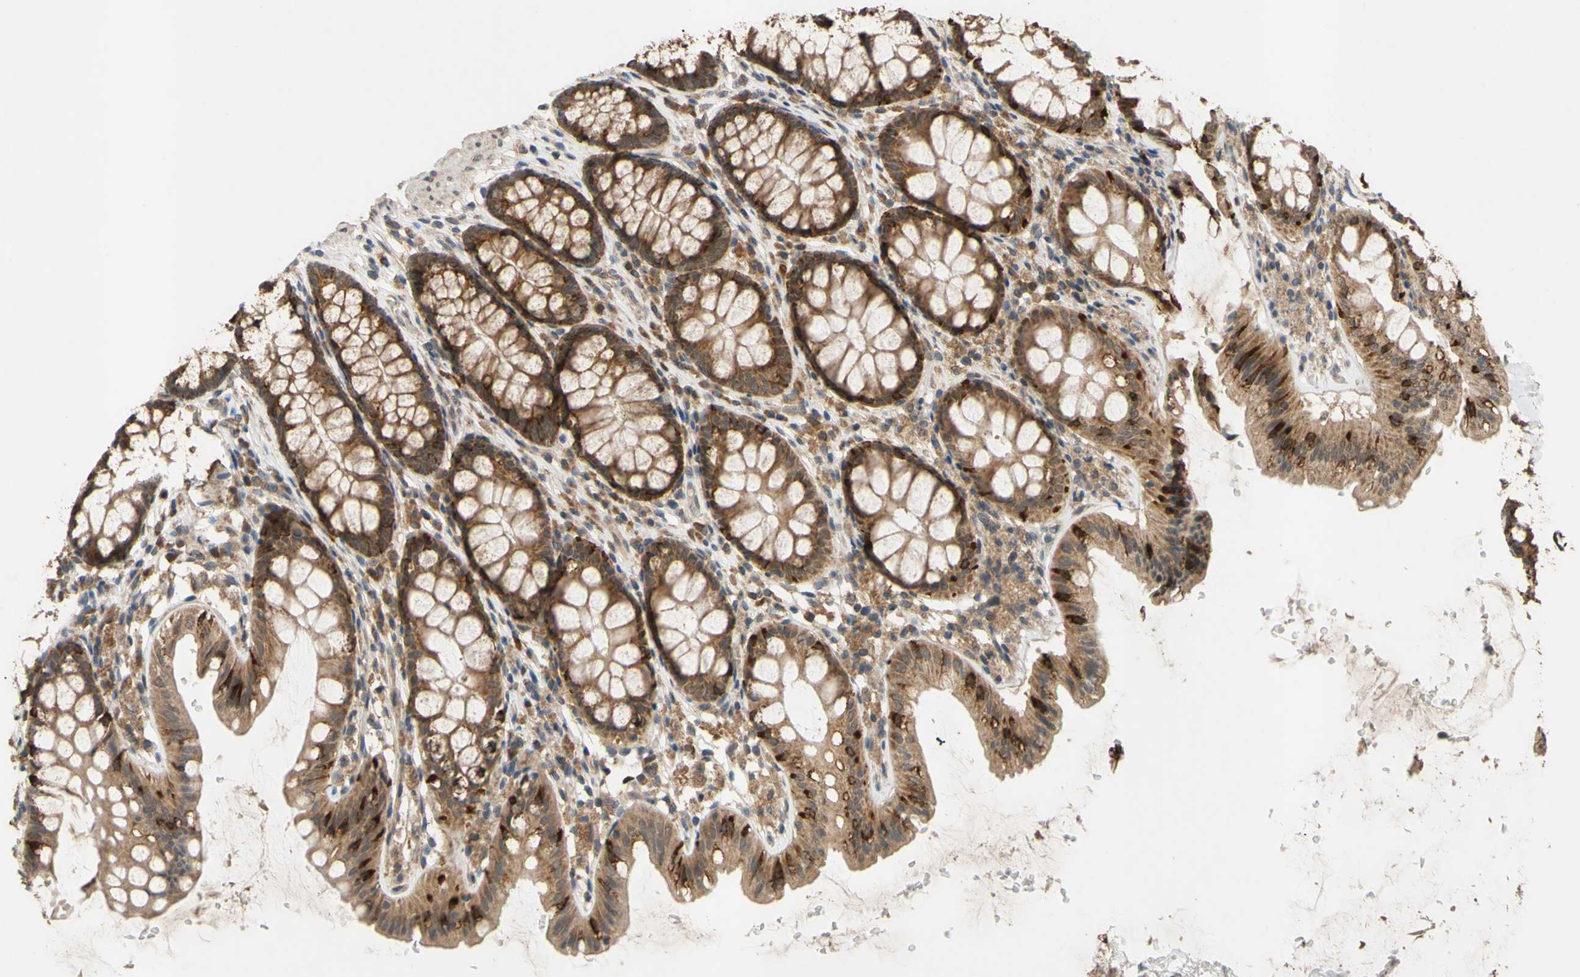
{"staining": {"intensity": "weak", "quantity": "25%-75%", "location": "cytoplasmic/membranous"}, "tissue": "colon", "cell_type": "Endothelial cells", "image_type": "normal", "snomed": [{"axis": "morphology", "description": "Normal tissue, NOS"}, {"axis": "topography", "description": "Colon"}], "caption": "Endothelial cells reveal low levels of weak cytoplasmic/membranous expression in approximately 25%-75% of cells in normal colon.", "gene": "CD164", "patient": {"sex": "female", "age": 55}}